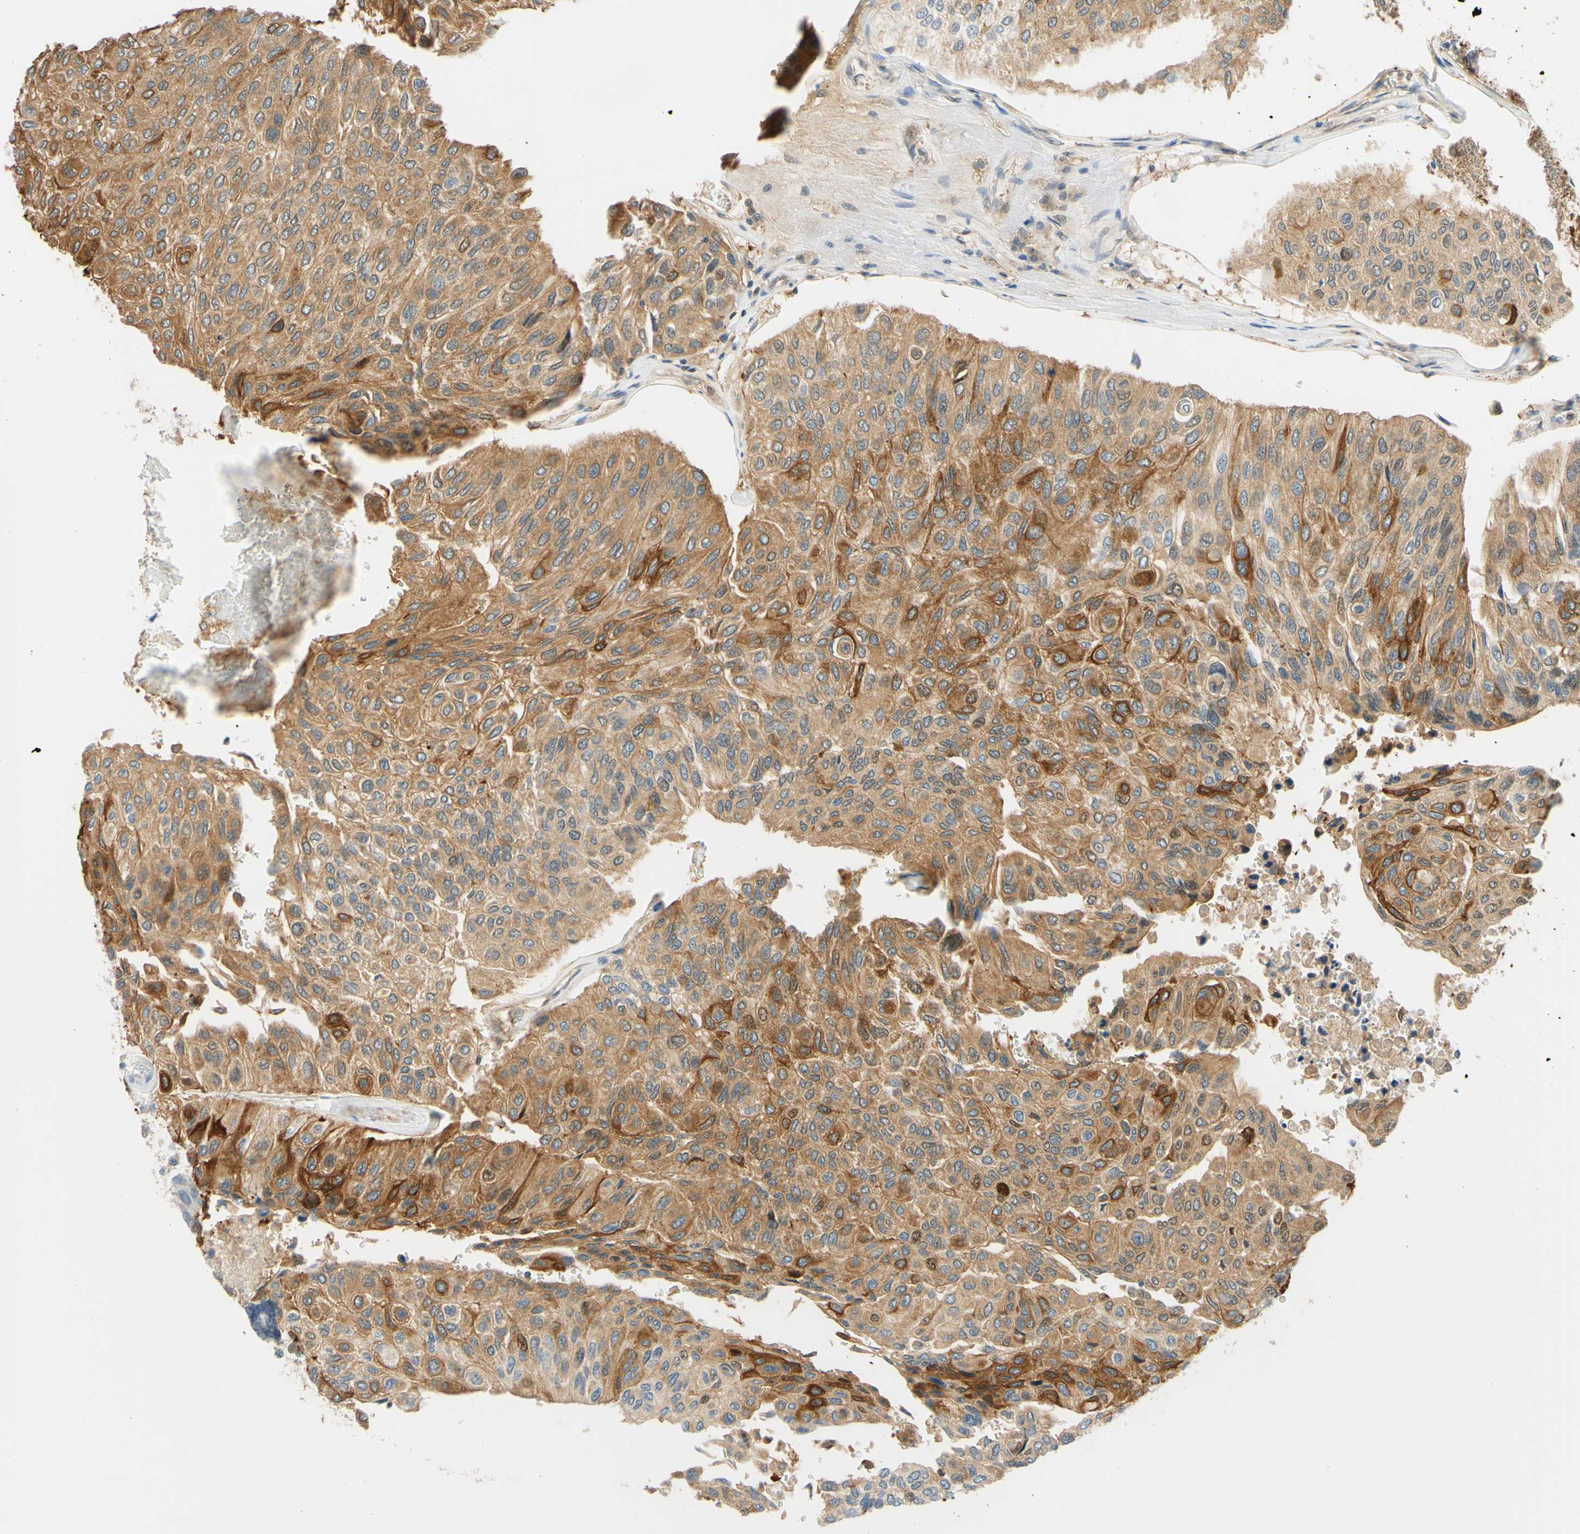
{"staining": {"intensity": "moderate", "quantity": ">75%", "location": "cytoplasmic/membranous"}, "tissue": "urothelial cancer", "cell_type": "Tumor cells", "image_type": "cancer", "snomed": [{"axis": "morphology", "description": "Urothelial carcinoma, High grade"}, {"axis": "topography", "description": "Urinary bladder"}], "caption": "A brown stain labels moderate cytoplasmic/membranous positivity of a protein in human urothelial cancer tumor cells.", "gene": "C2CD2L", "patient": {"sex": "male", "age": 66}}